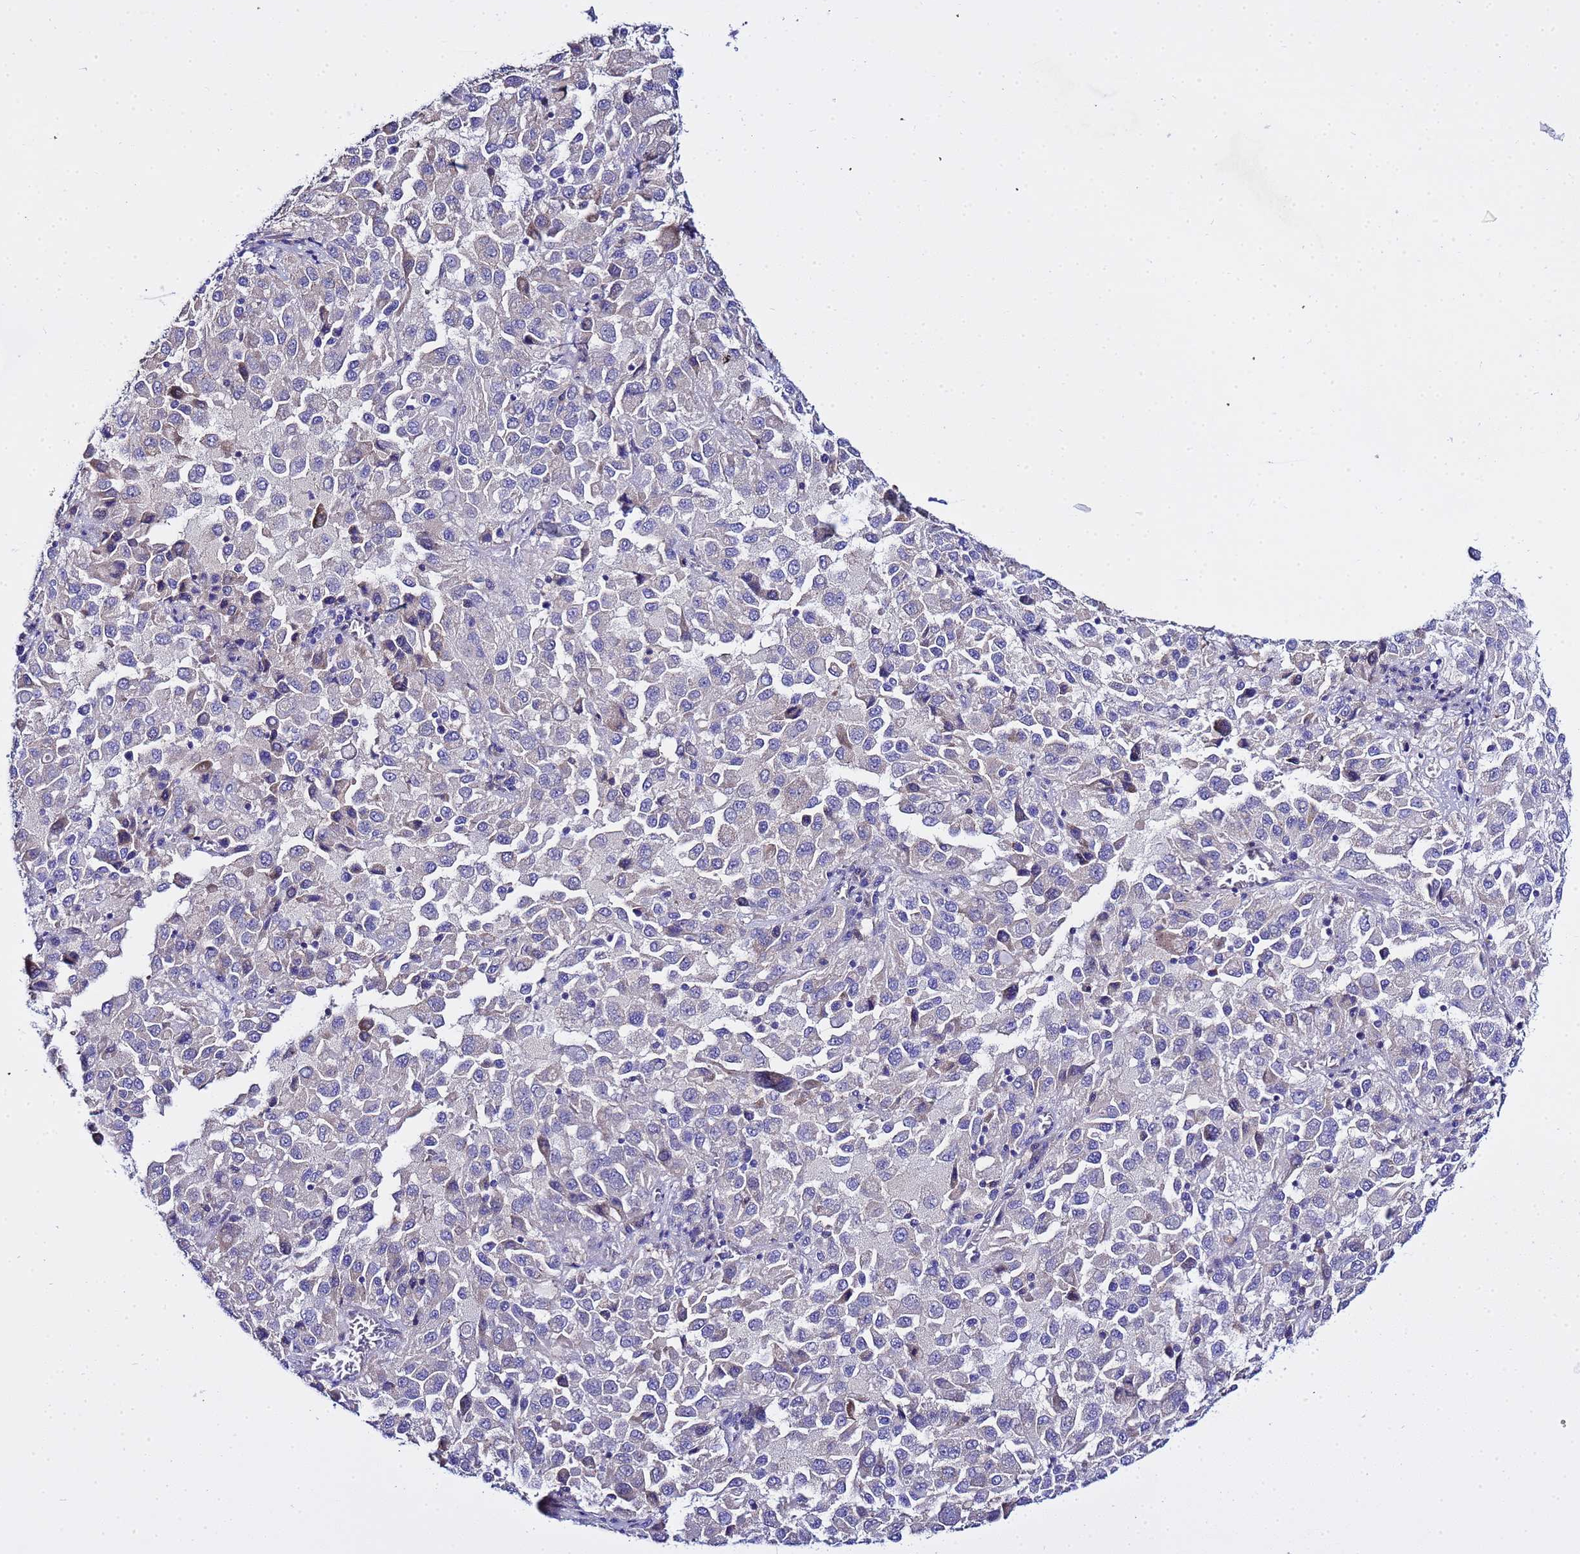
{"staining": {"intensity": "negative", "quantity": "none", "location": "none"}, "tissue": "melanoma", "cell_type": "Tumor cells", "image_type": "cancer", "snomed": [{"axis": "morphology", "description": "Malignant melanoma, Metastatic site"}, {"axis": "topography", "description": "Lung"}], "caption": "This histopathology image is of malignant melanoma (metastatic site) stained with immunohistochemistry (IHC) to label a protein in brown with the nuclei are counter-stained blue. There is no positivity in tumor cells. The staining was performed using DAB (3,3'-diaminobenzidine) to visualize the protein expression in brown, while the nuclei were stained in blue with hematoxylin (Magnification: 20x).", "gene": "USP18", "patient": {"sex": "male", "age": 64}}